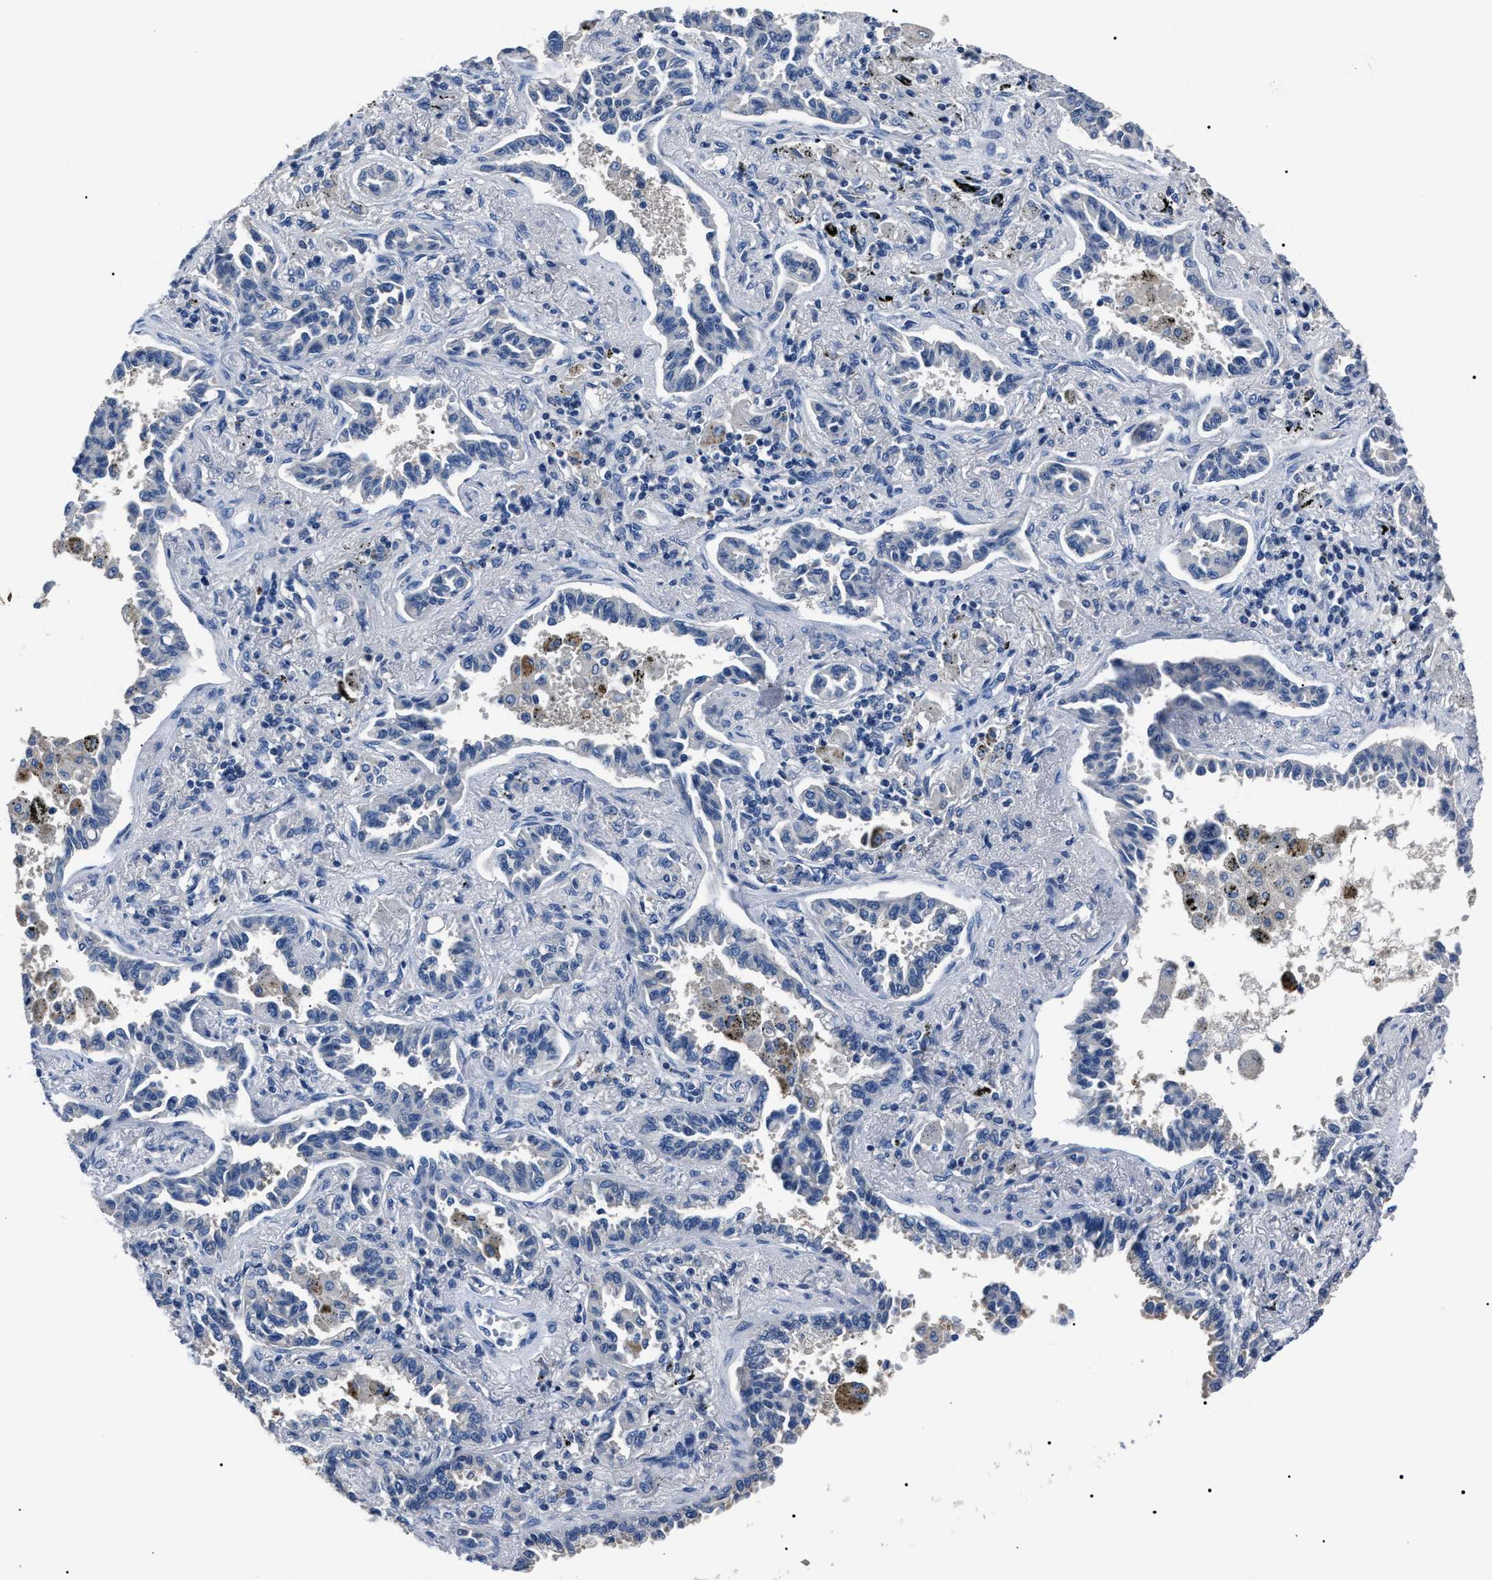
{"staining": {"intensity": "negative", "quantity": "none", "location": "none"}, "tissue": "lung cancer", "cell_type": "Tumor cells", "image_type": "cancer", "snomed": [{"axis": "morphology", "description": "Normal tissue, NOS"}, {"axis": "morphology", "description": "Adenocarcinoma, NOS"}, {"axis": "topography", "description": "Lung"}], "caption": "Adenocarcinoma (lung) was stained to show a protein in brown. There is no significant staining in tumor cells.", "gene": "LRWD1", "patient": {"sex": "male", "age": 59}}